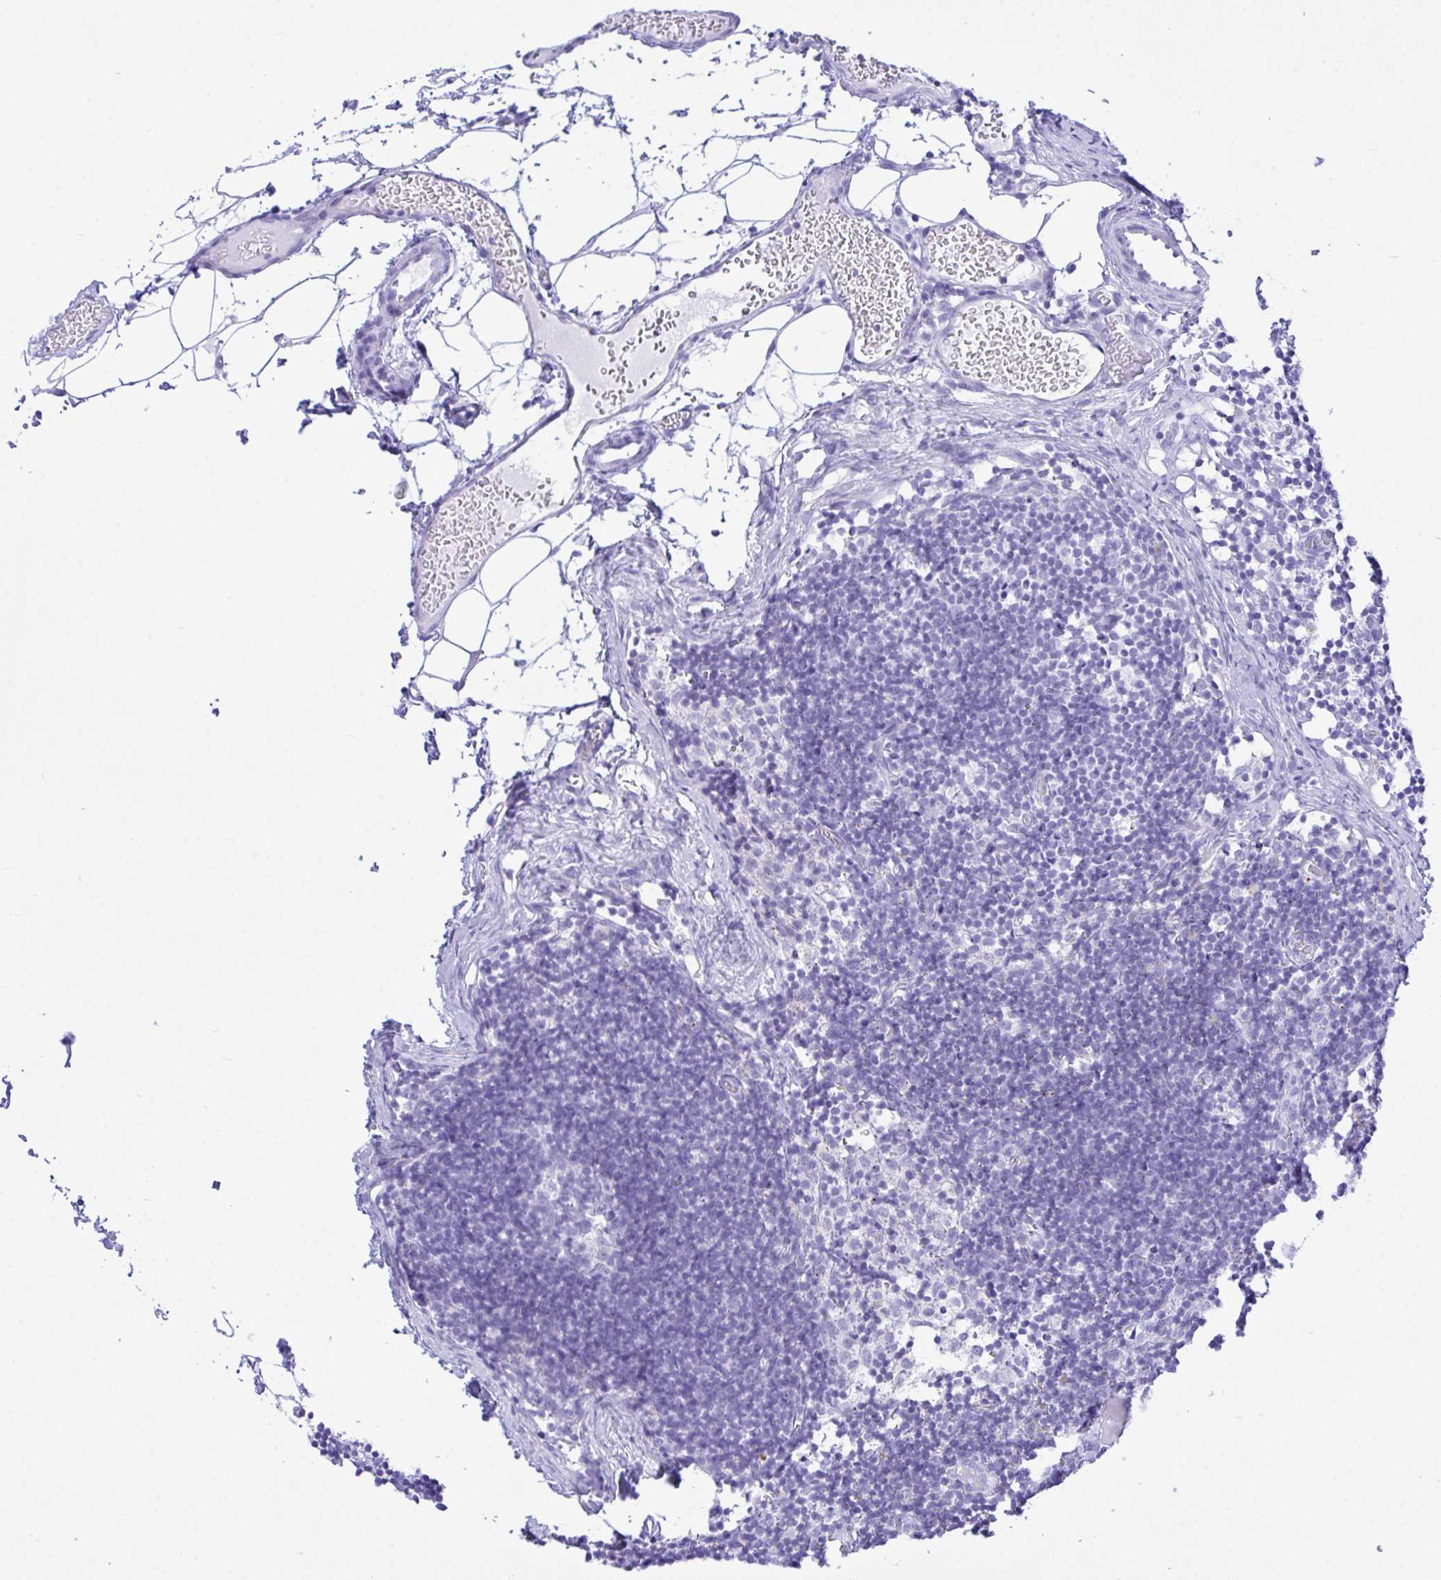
{"staining": {"intensity": "negative", "quantity": "none", "location": "none"}, "tissue": "lymph node", "cell_type": "Germinal center cells", "image_type": "normal", "snomed": [{"axis": "morphology", "description": "Normal tissue, NOS"}, {"axis": "topography", "description": "Lymph node"}], "caption": "DAB (3,3'-diaminobenzidine) immunohistochemical staining of unremarkable lymph node displays no significant expression in germinal center cells. (DAB immunohistochemistry (IHC), high magnification).", "gene": "SELENOV", "patient": {"sex": "female", "age": 31}}